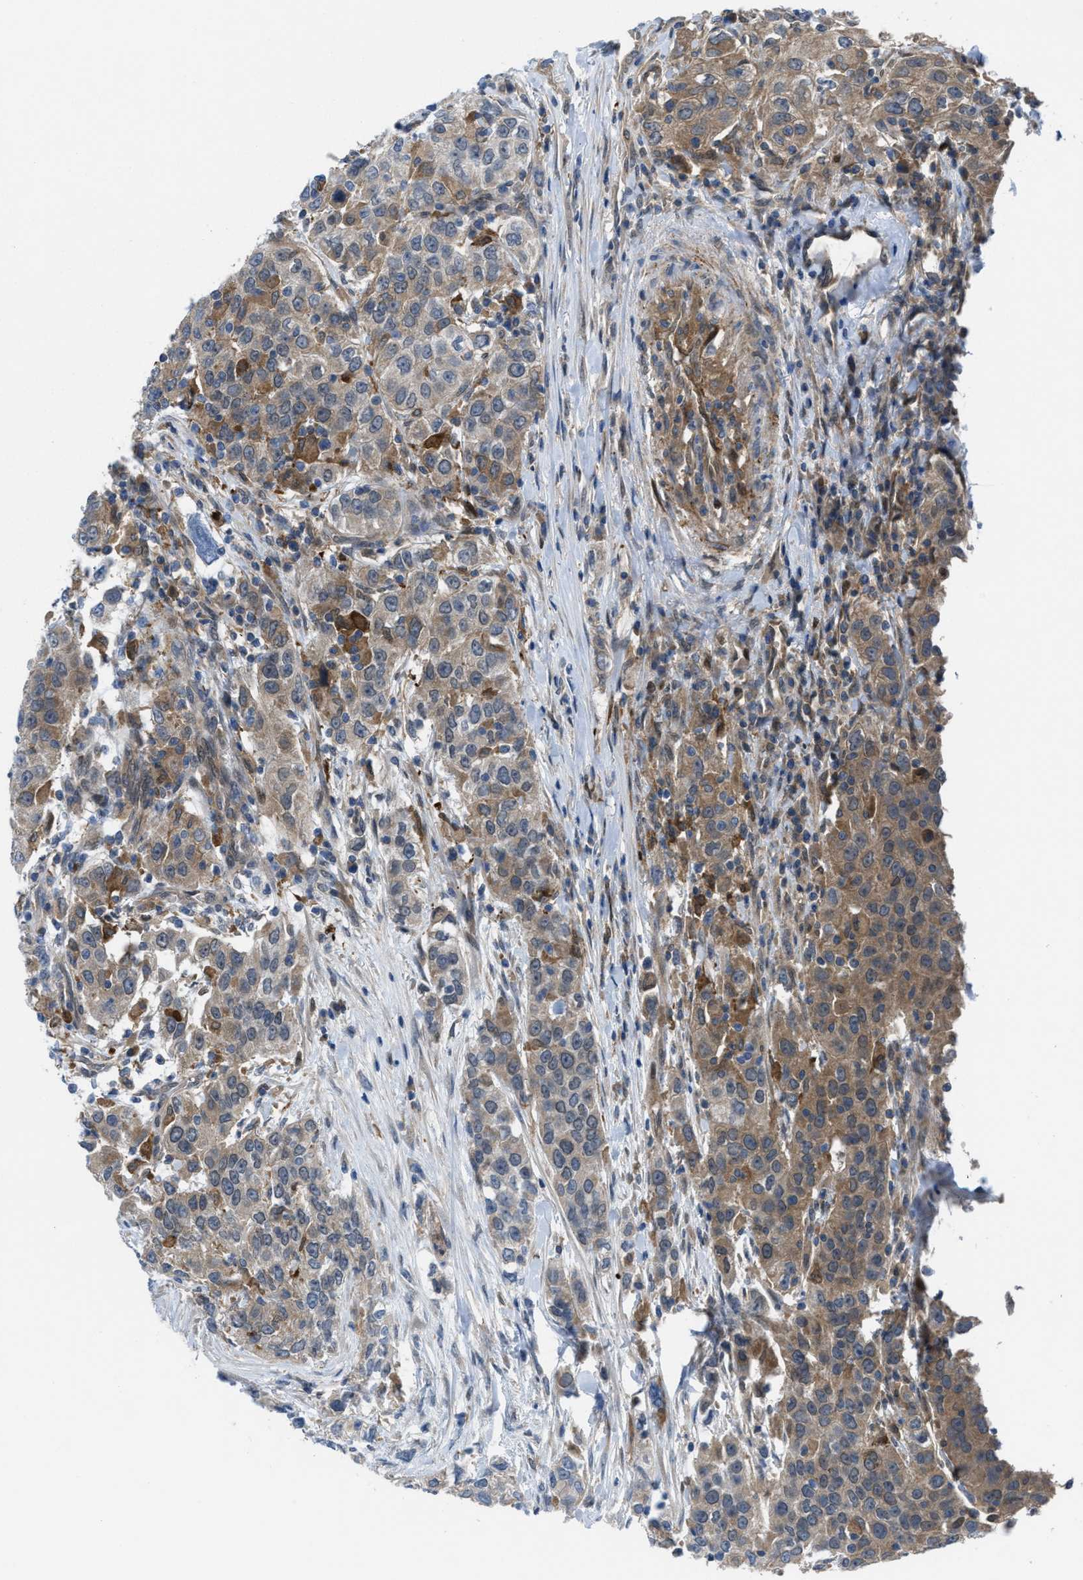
{"staining": {"intensity": "moderate", "quantity": ">75%", "location": "cytoplasmic/membranous"}, "tissue": "urothelial cancer", "cell_type": "Tumor cells", "image_type": "cancer", "snomed": [{"axis": "morphology", "description": "Urothelial carcinoma, High grade"}, {"axis": "topography", "description": "Urinary bladder"}], "caption": "There is medium levels of moderate cytoplasmic/membranous positivity in tumor cells of high-grade urothelial carcinoma, as demonstrated by immunohistochemical staining (brown color).", "gene": "BAZ2B", "patient": {"sex": "female", "age": 80}}